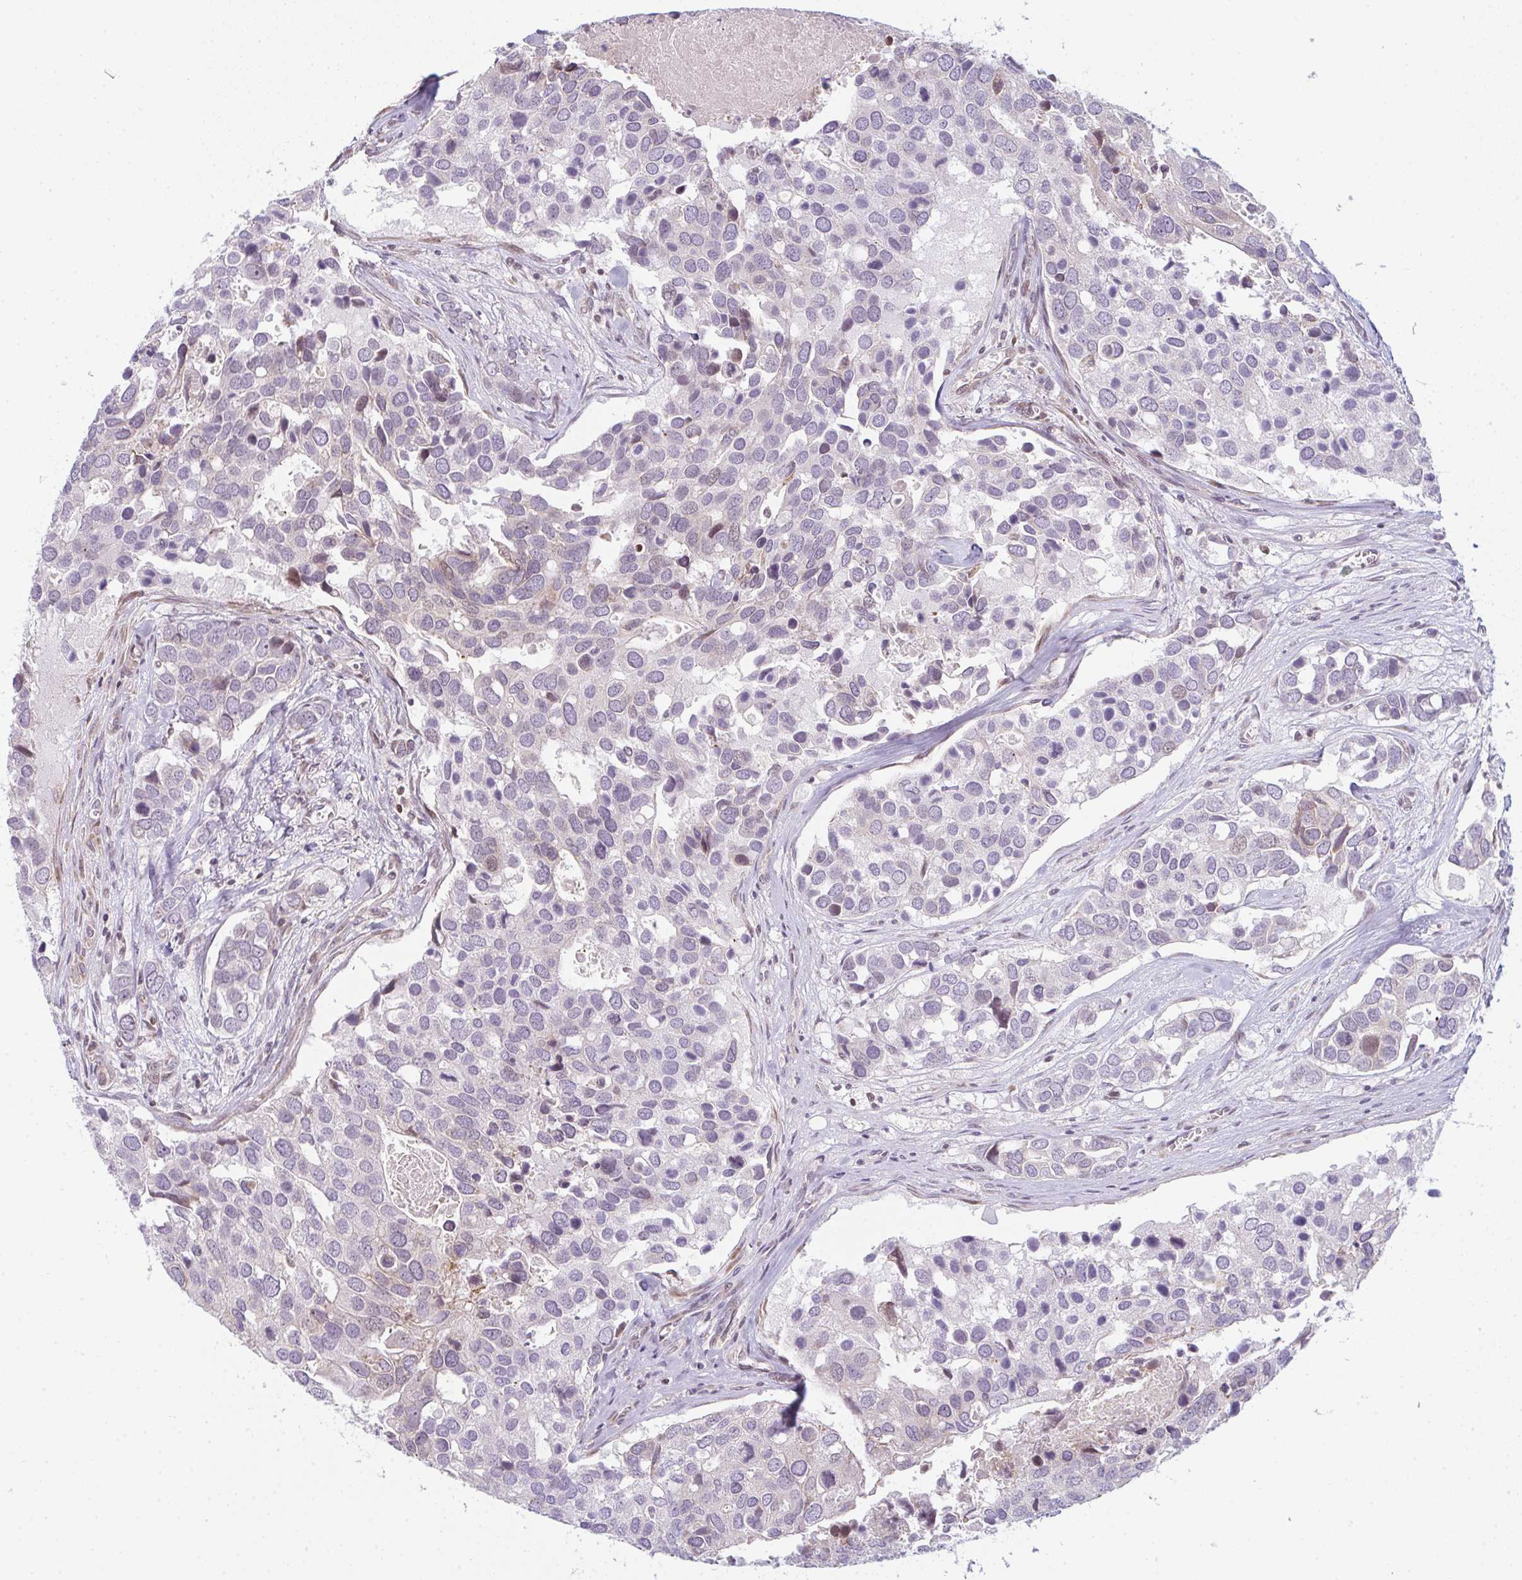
{"staining": {"intensity": "negative", "quantity": "none", "location": "none"}, "tissue": "breast cancer", "cell_type": "Tumor cells", "image_type": "cancer", "snomed": [{"axis": "morphology", "description": "Duct carcinoma"}, {"axis": "topography", "description": "Breast"}], "caption": "Protein analysis of invasive ductal carcinoma (breast) demonstrates no significant staining in tumor cells.", "gene": "TMEM237", "patient": {"sex": "female", "age": 83}}